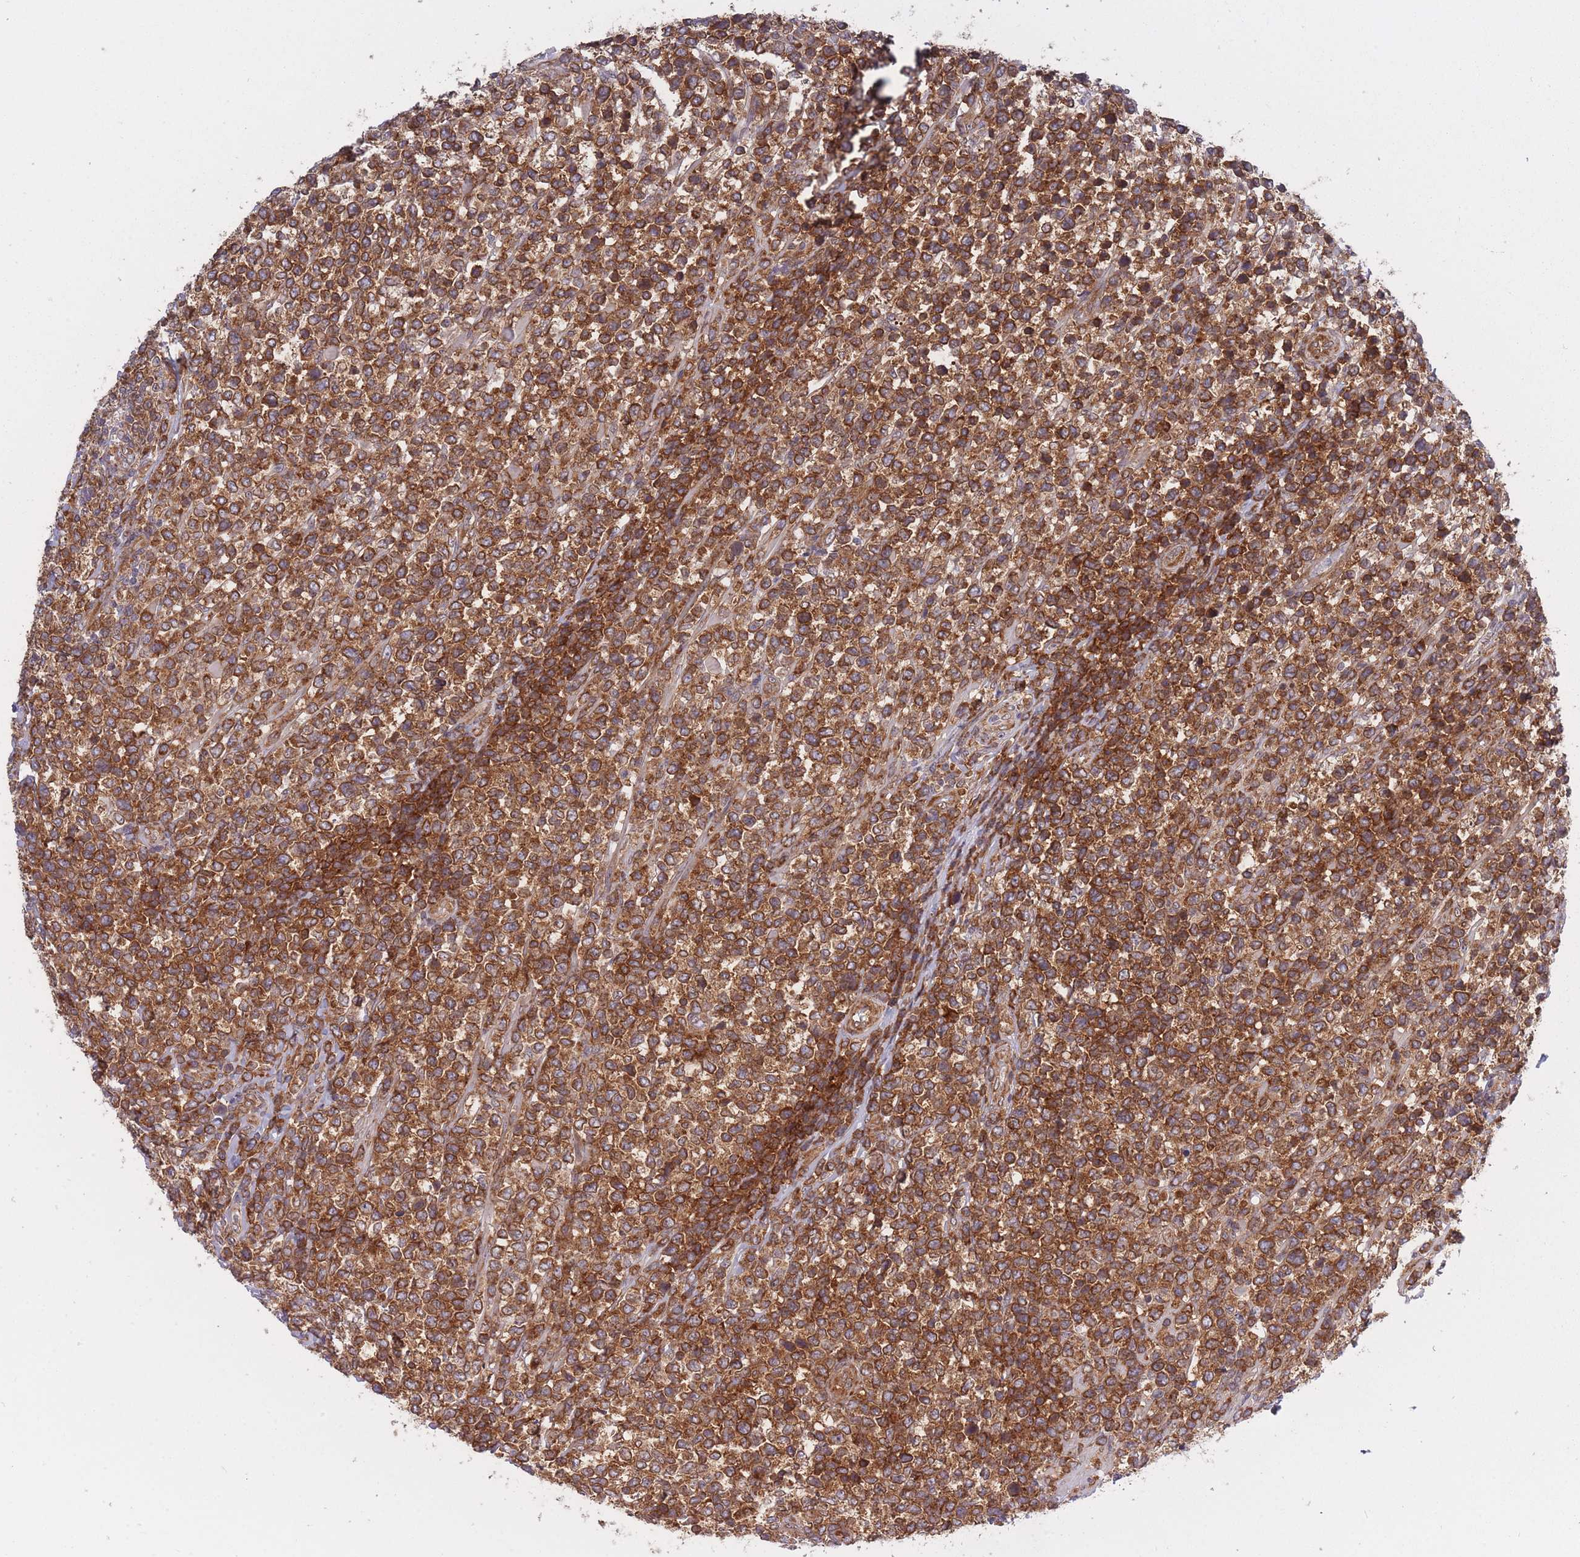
{"staining": {"intensity": "strong", "quantity": ">75%", "location": "cytoplasmic/membranous"}, "tissue": "lymphoma", "cell_type": "Tumor cells", "image_type": "cancer", "snomed": [{"axis": "morphology", "description": "Malignant lymphoma, non-Hodgkin's type, High grade"}, {"axis": "topography", "description": "Soft tissue"}], "caption": "Immunohistochemistry photomicrograph of human high-grade malignant lymphoma, non-Hodgkin's type stained for a protein (brown), which exhibits high levels of strong cytoplasmic/membranous positivity in about >75% of tumor cells.", "gene": "CCDC124", "patient": {"sex": "female", "age": 56}}